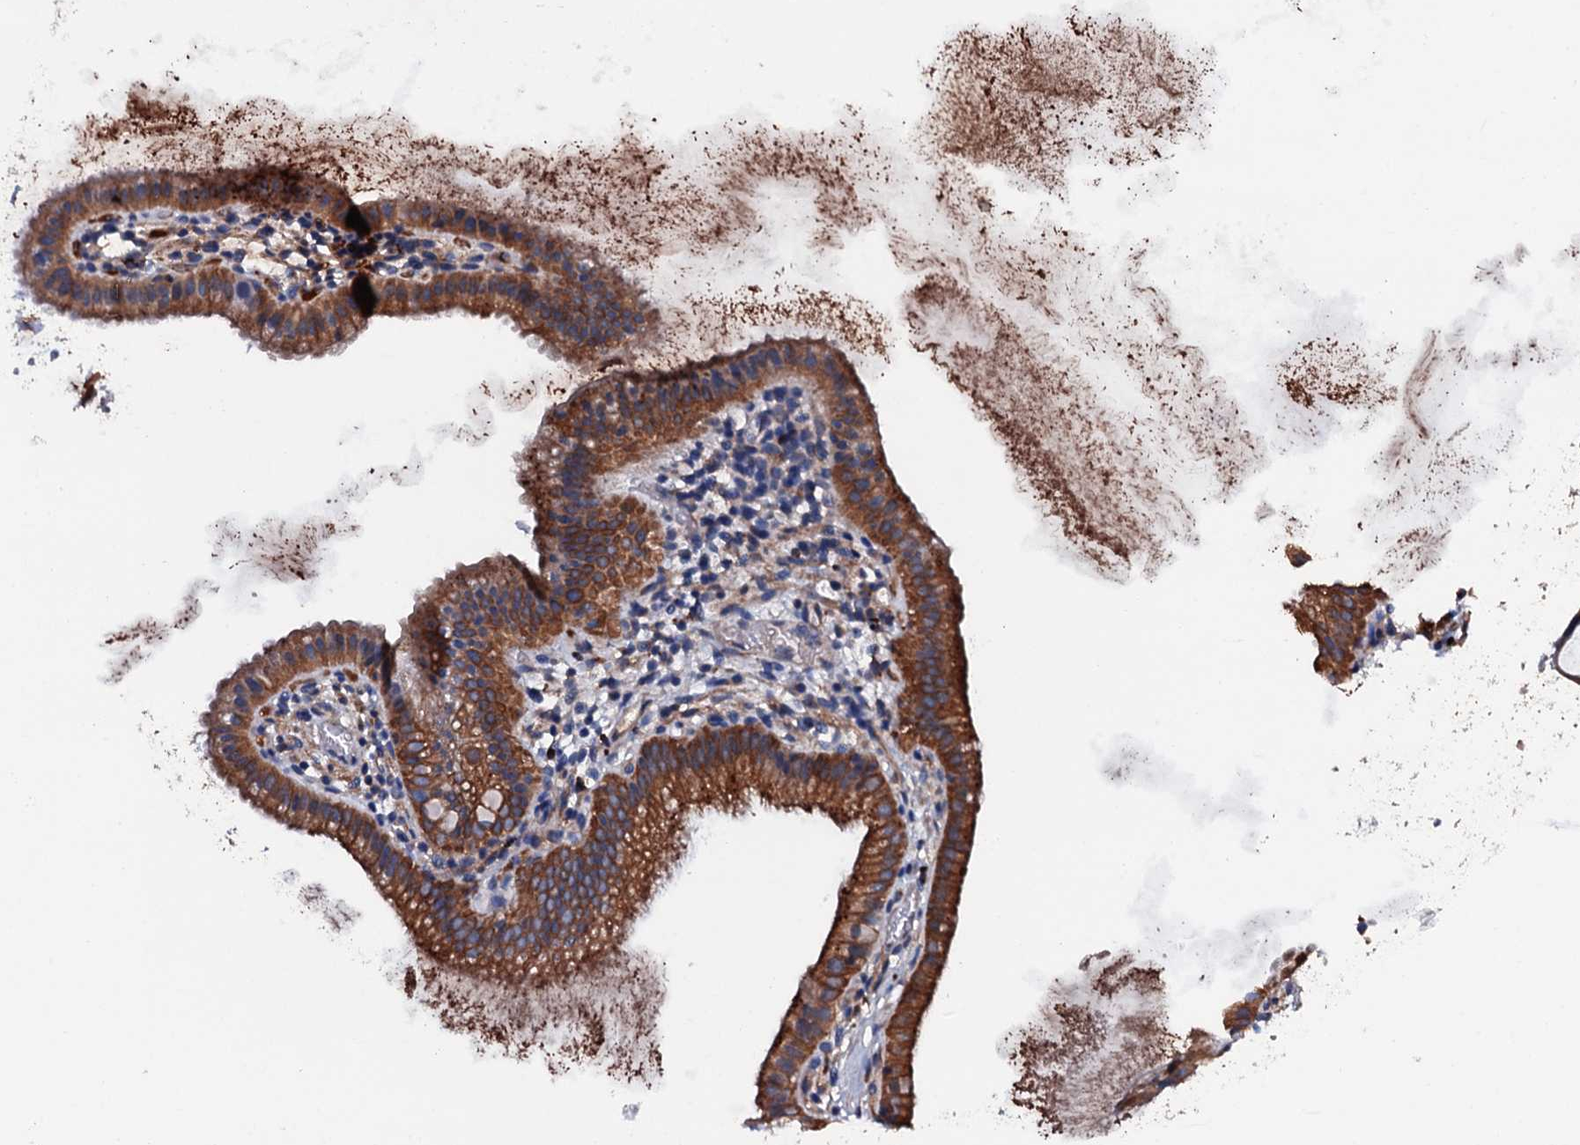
{"staining": {"intensity": "strong", "quantity": ">75%", "location": "cytoplasmic/membranous"}, "tissue": "gallbladder", "cell_type": "Glandular cells", "image_type": "normal", "snomed": [{"axis": "morphology", "description": "Normal tissue, NOS"}, {"axis": "topography", "description": "Gallbladder"}], "caption": "IHC (DAB (3,3'-diaminobenzidine)) staining of normal human gallbladder displays strong cytoplasmic/membranous protein positivity in about >75% of glandular cells.", "gene": "NEK1", "patient": {"sex": "female", "age": 46}}